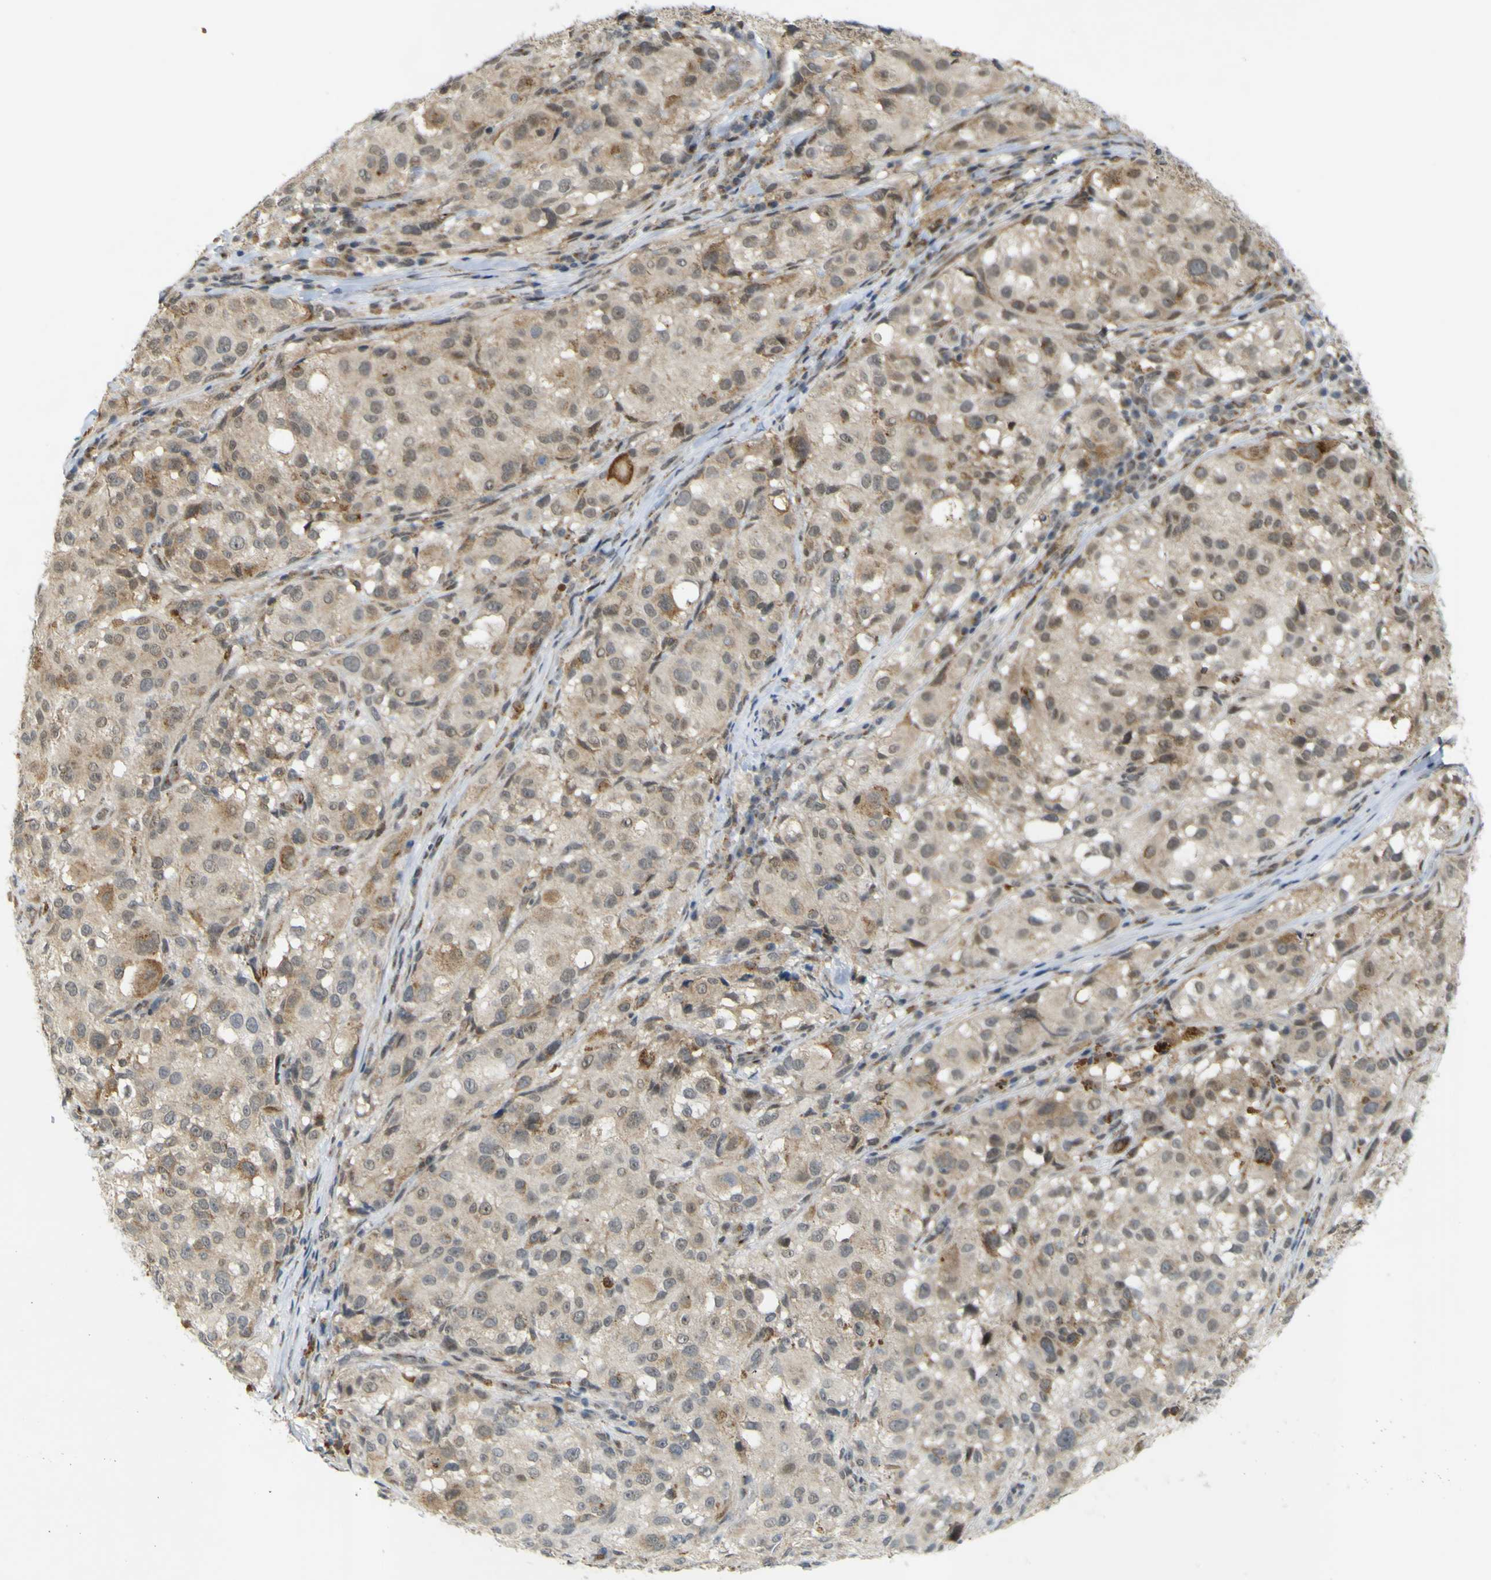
{"staining": {"intensity": "weak", "quantity": ">75%", "location": "cytoplasmic/membranous"}, "tissue": "melanoma", "cell_type": "Tumor cells", "image_type": "cancer", "snomed": [{"axis": "morphology", "description": "Necrosis, NOS"}, {"axis": "morphology", "description": "Malignant melanoma, NOS"}, {"axis": "topography", "description": "Skin"}], "caption": "Malignant melanoma stained with immunohistochemistry (IHC) displays weak cytoplasmic/membranous positivity in approximately >75% of tumor cells.", "gene": "IGF2R", "patient": {"sex": "female", "age": 87}}